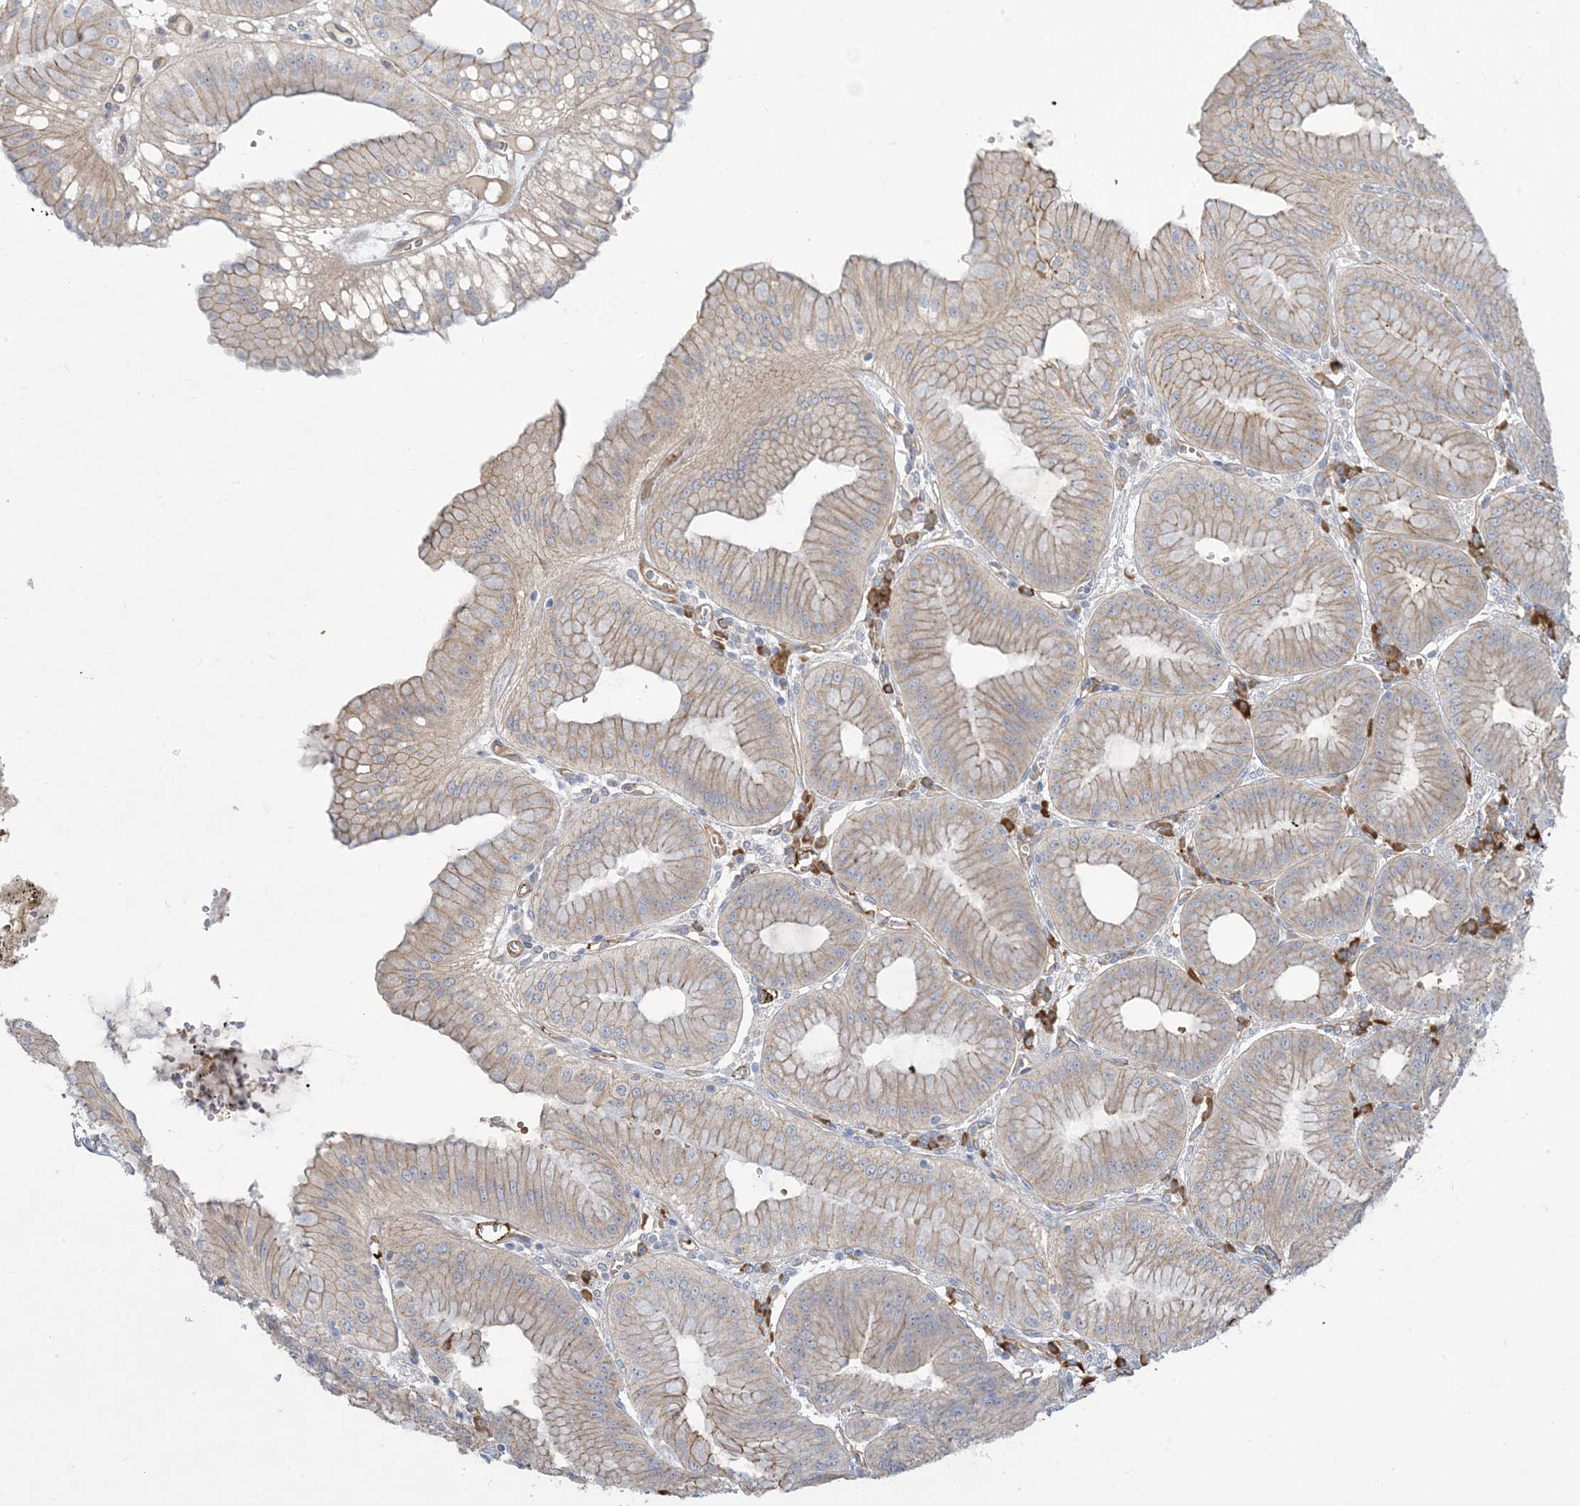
{"staining": {"intensity": "moderate", "quantity": ">75%", "location": "cytoplasmic/membranous"}, "tissue": "stomach", "cell_type": "Glandular cells", "image_type": "normal", "snomed": [{"axis": "morphology", "description": "Normal tissue, NOS"}, {"axis": "topography", "description": "Stomach, lower"}], "caption": "This micrograph demonstrates IHC staining of benign human stomach, with medium moderate cytoplasmic/membranous positivity in about >75% of glandular cells.", "gene": "AOC1", "patient": {"sex": "male", "age": 71}}